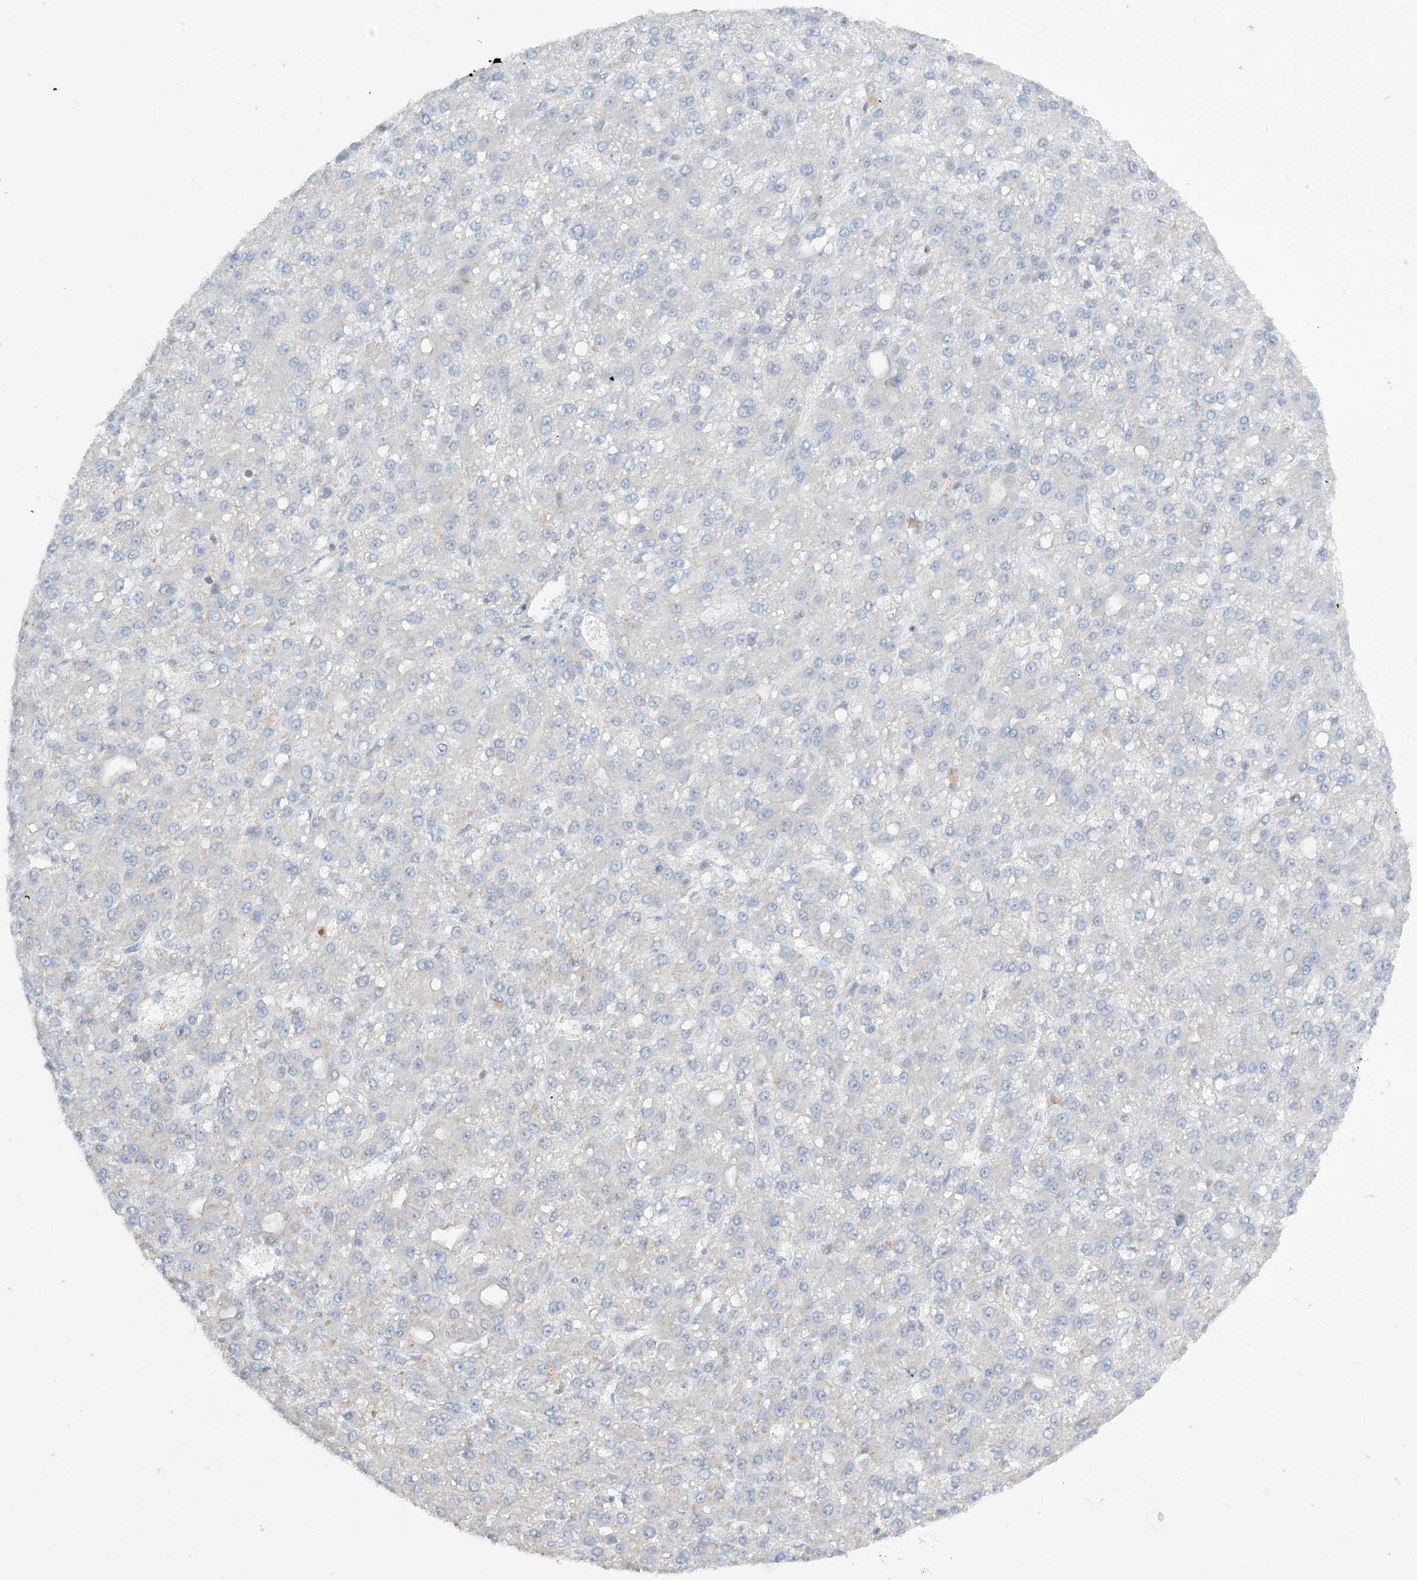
{"staining": {"intensity": "negative", "quantity": "none", "location": "none"}, "tissue": "liver cancer", "cell_type": "Tumor cells", "image_type": "cancer", "snomed": [{"axis": "morphology", "description": "Carcinoma, Hepatocellular, NOS"}, {"axis": "topography", "description": "Liver"}], "caption": "Hepatocellular carcinoma (liver) was stained to show a protein in brown. There is no significant staining in tumor cells. Nuclei are stained in blue.", "gene": "PARVG", "patient": {"sex": "male", "age": 67}}